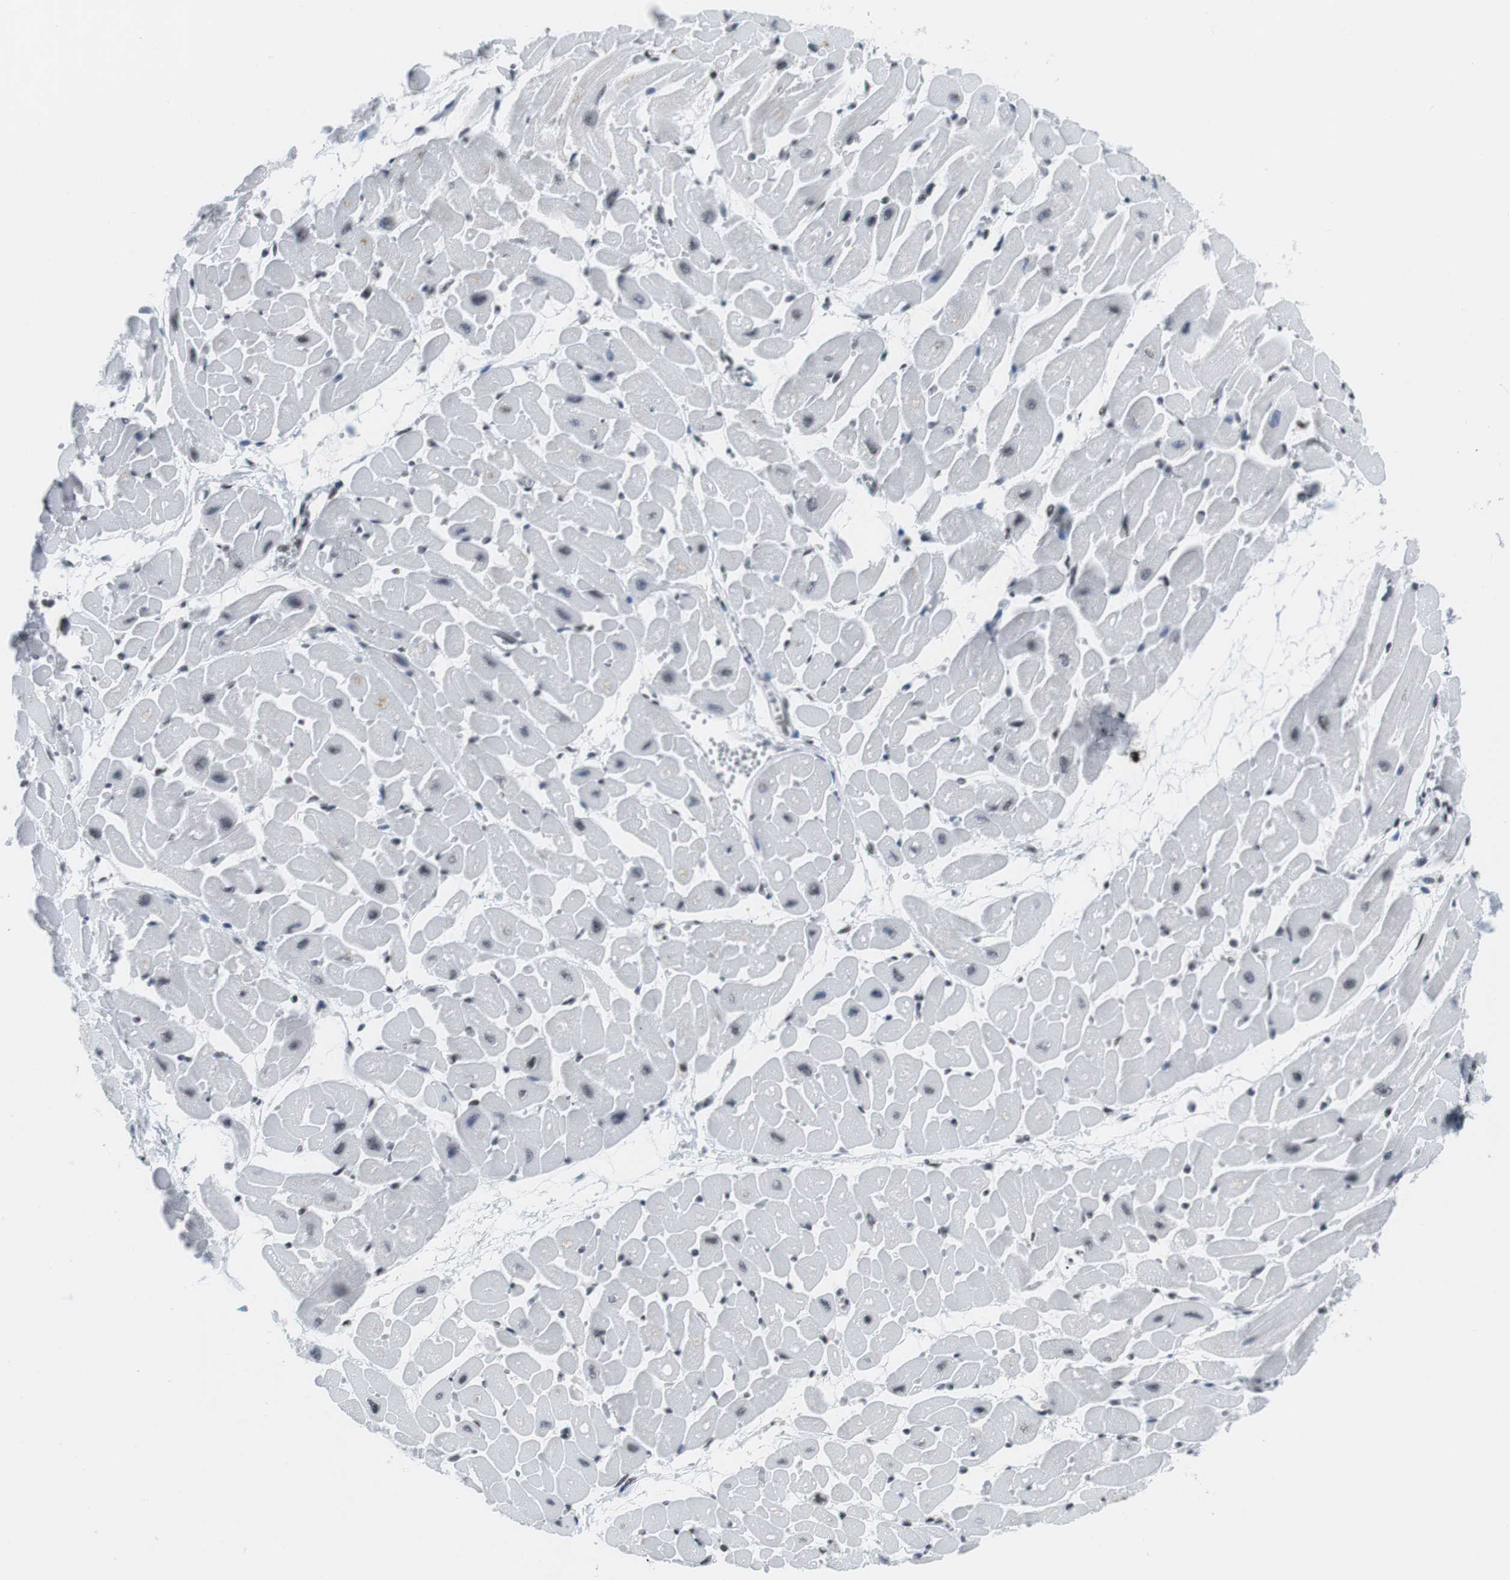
{"staining": {"intensity": "weak", "quantity": "<25%", "location": "nuclear"}, "tissue": "heart muscle", "cell_type": "Cardiomyocytes", "image_type": "normal", "snomed": [{"axis": "morphology", "description": "Normal tissue, NOS"}, {"axis": "topography", "description": "Heart"}], "caption": "DAB (3,3'-diaminobenzidine) immunohistochemical staining of benign human heart muscle shows no significant positivity in cardiomyocytes. Brightfield microscopy of immunohistochemistry stained with DAB (3,3'-diaminobenzidine) (brown) and hematoxylin (blue), captured at high magnification.", "gene": "E2F2", "patient": {"sex": "male", "age": 45}}